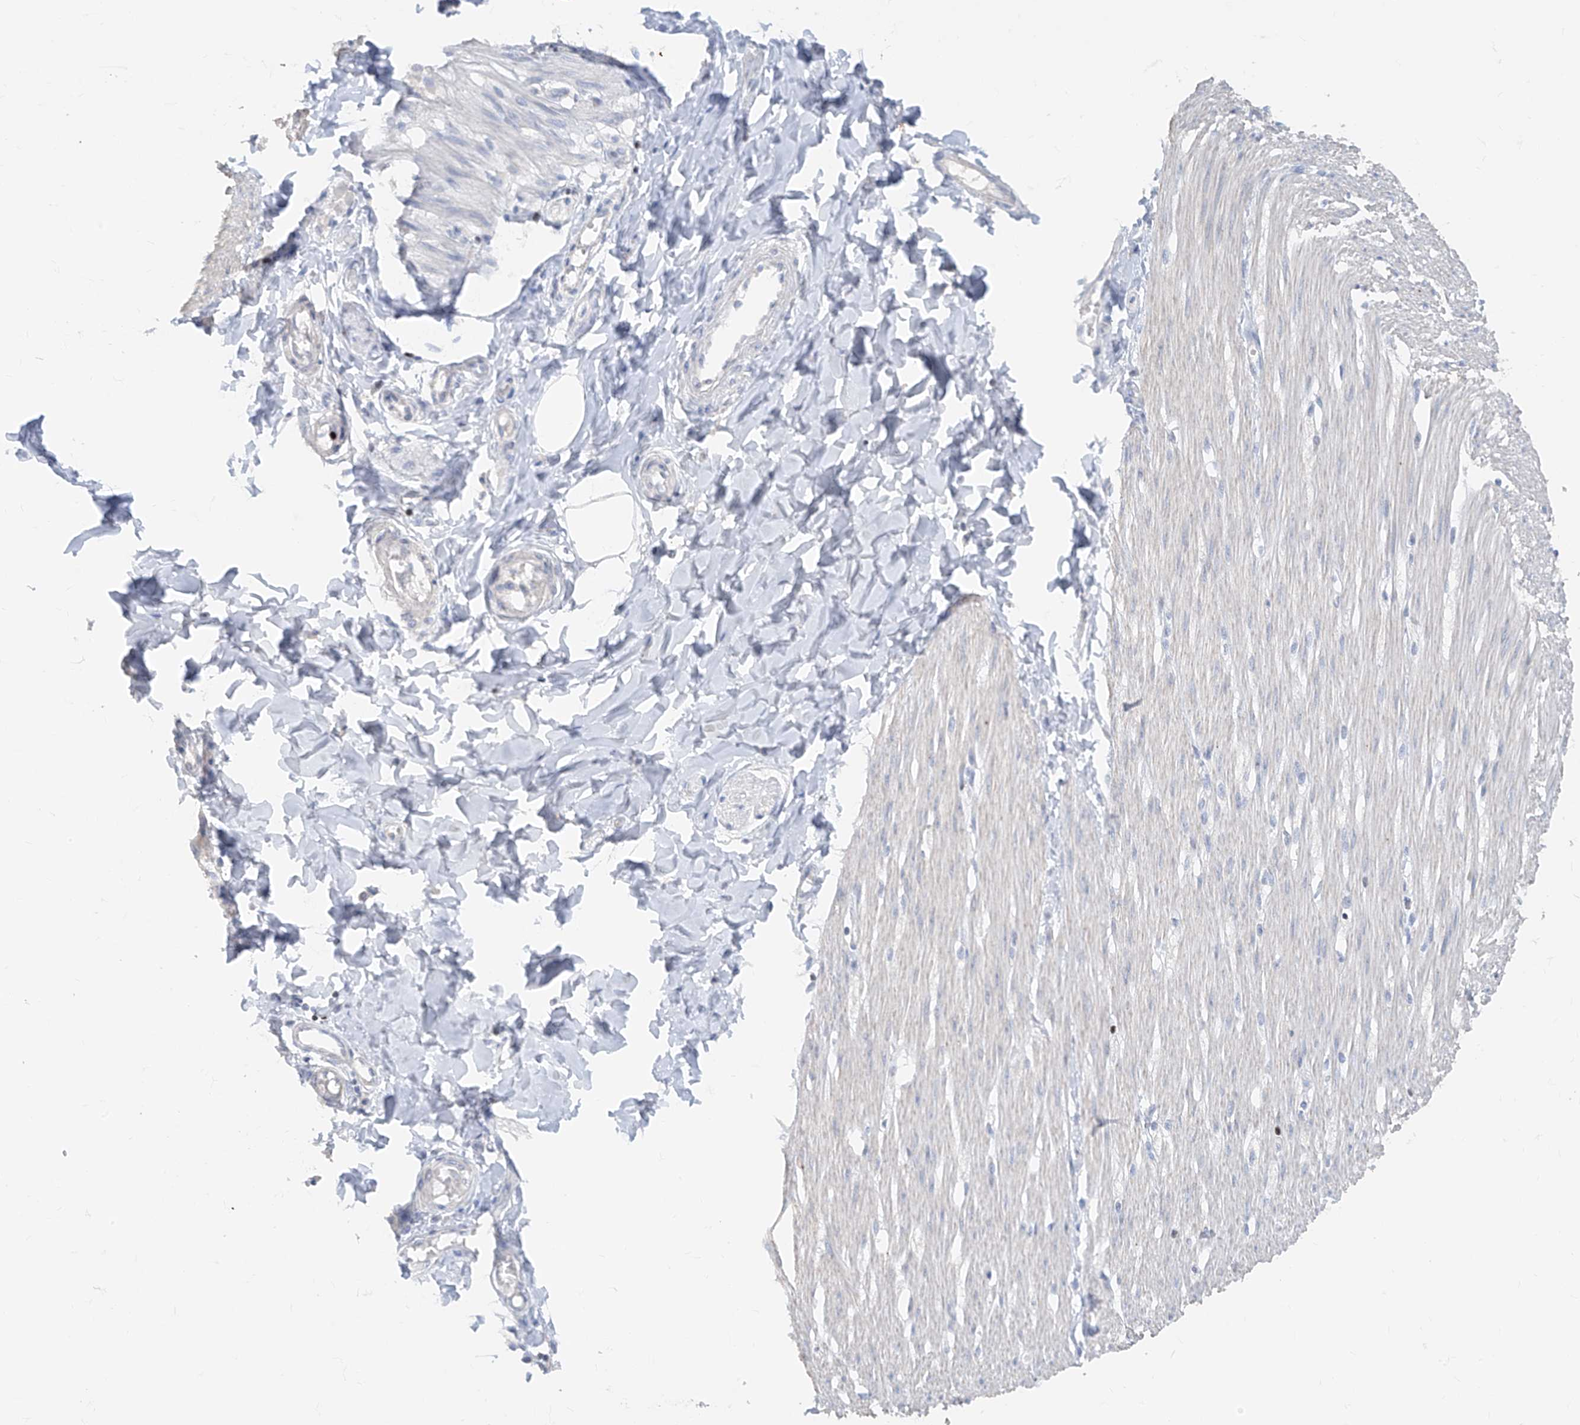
{"staining": {"intensity": "negative", "quantity": "none", "location": "none"}, "tissue": "smooth muscle", "cell_type": "Smooth muscle cells", "image_type": "normal", "snomed": [{"axis": "morphology", "description": "Normal tissue, NOS"}, {"axis": "morphology", "description": "Adenocarcinoma, NOS"}, {"axis": "topography", "description": "Colon"}, {"axis": "topography", "description": "Peripheral nerve tissue"}], "caption": "An immunohistochemistry (IHC) image of unremarkable smooth muscle is shown. There is no staining in smooth muscle cells of smooth muscle. (DAB IHC visualized using brightfield microscopy, high magnification).", "gene": "TBX21", "patient": {"sex": "male", "age": 14}}